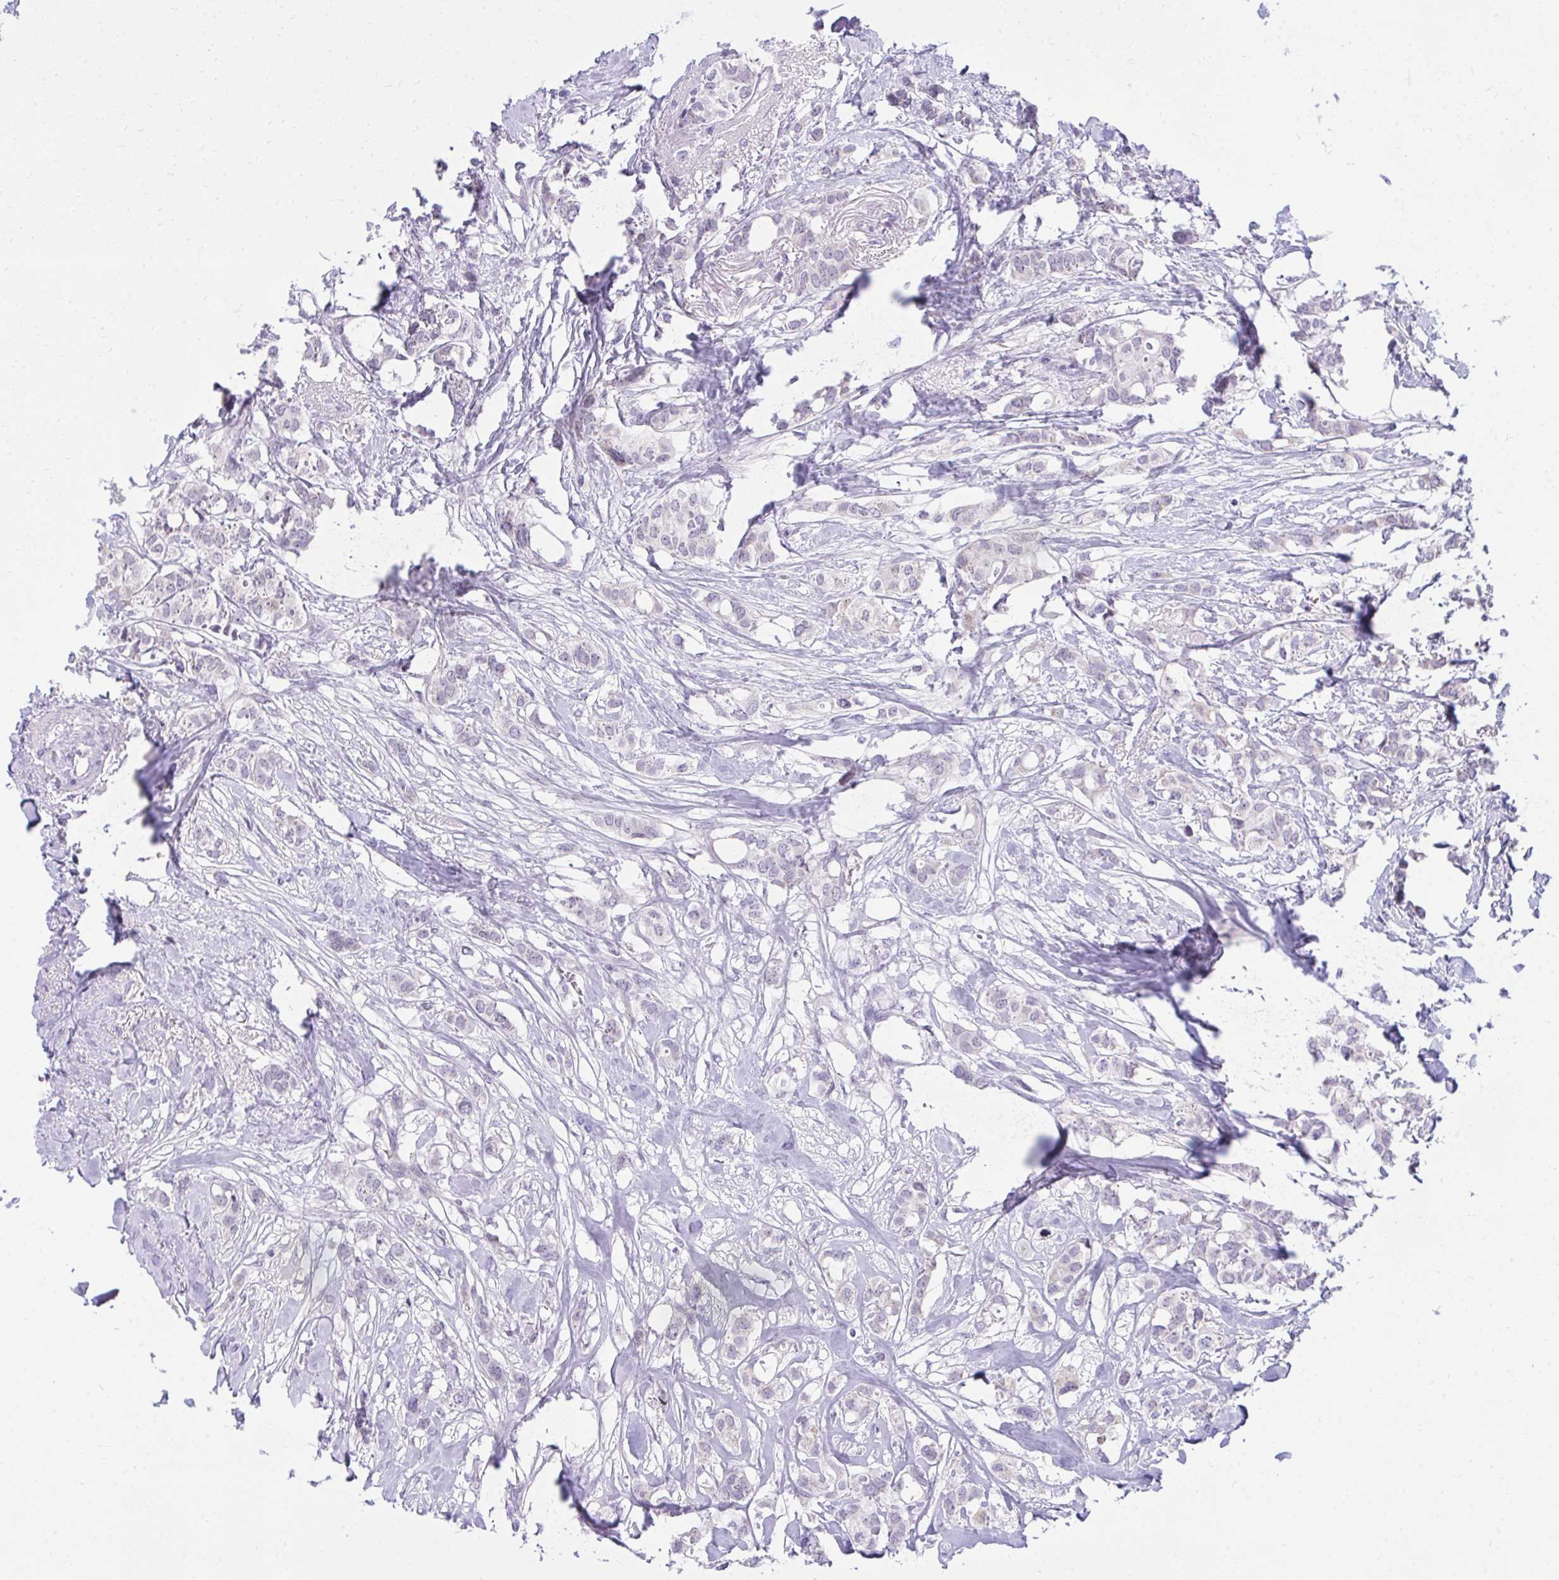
{"staining": {"intensity": "negative", "quantity": "none", "location": "none"}, "tissue": "breast cancer", "cell_type": "Tumor cells", "image_type": "cancer", "snomed": [{"axis": "morphology", "description": "Duct carcinoma"}, {"axis": "topography", "description": "Breast"}], "caption": "This is an IHC histopathology image of human breast cancer (infiltrating ductal carcinoma). There is no positivity in tumor cells.", "gene": "KCNN4", "patient": {"sex": "female", "age": 62}}